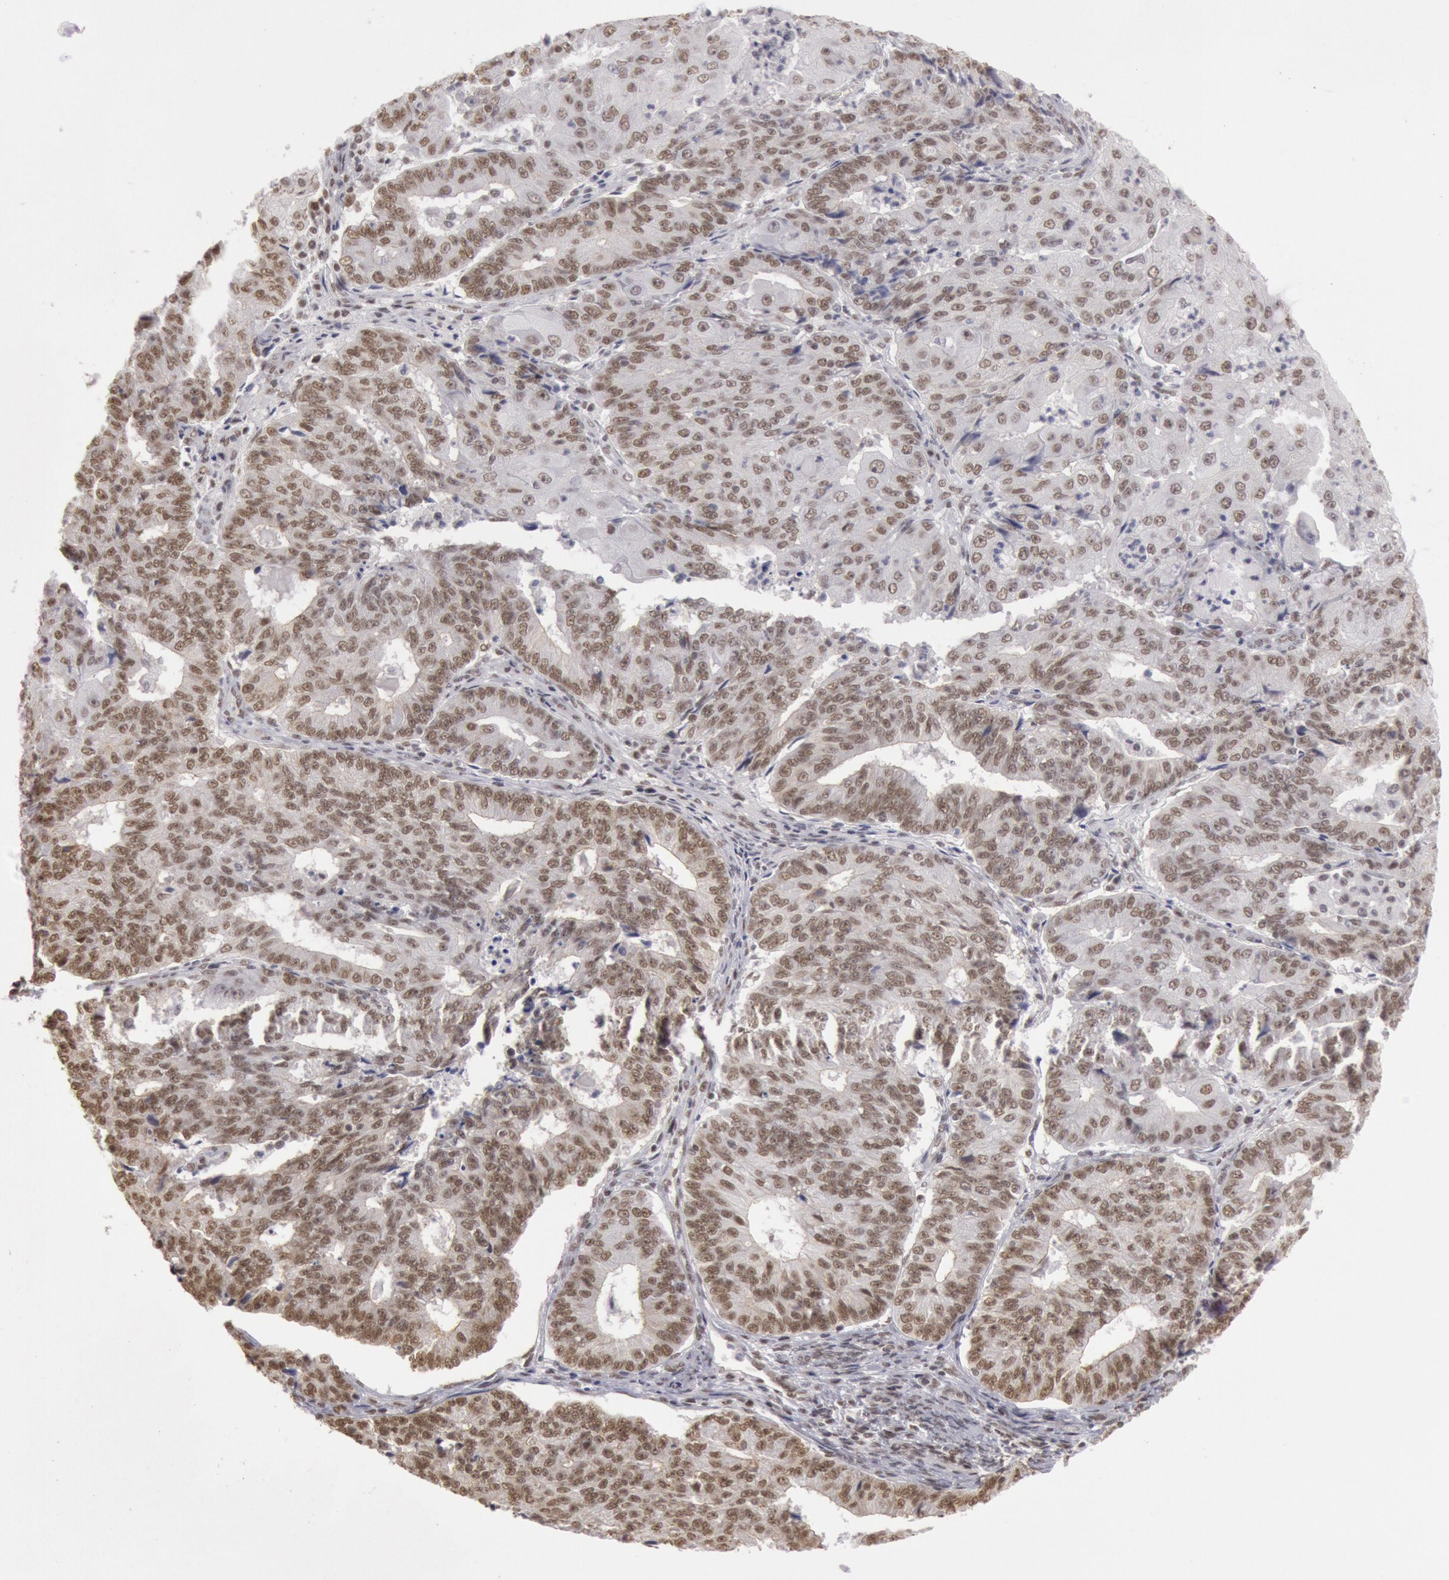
{"staining": {"intensity": "weak", "quantity": ">75%", "location": "nuclear"}, "tissue": "endometrial cancer", "cell_type": "Tumor cells", "image_type": "cancer", "snomed": [{"axis": "morphology", "description": "Adenocarcinoma, NOS"}, {"axis": "topography", "description": "Endometrium"}], "caption": "The micrograph shows immunohistochemical staining of endometrial adenocarcinoma. There is weak nuclear staining is appreciated in about >75% of tumor cells.", "gene": "ESS2", "patient": {"sex": "female", "age": 56}}